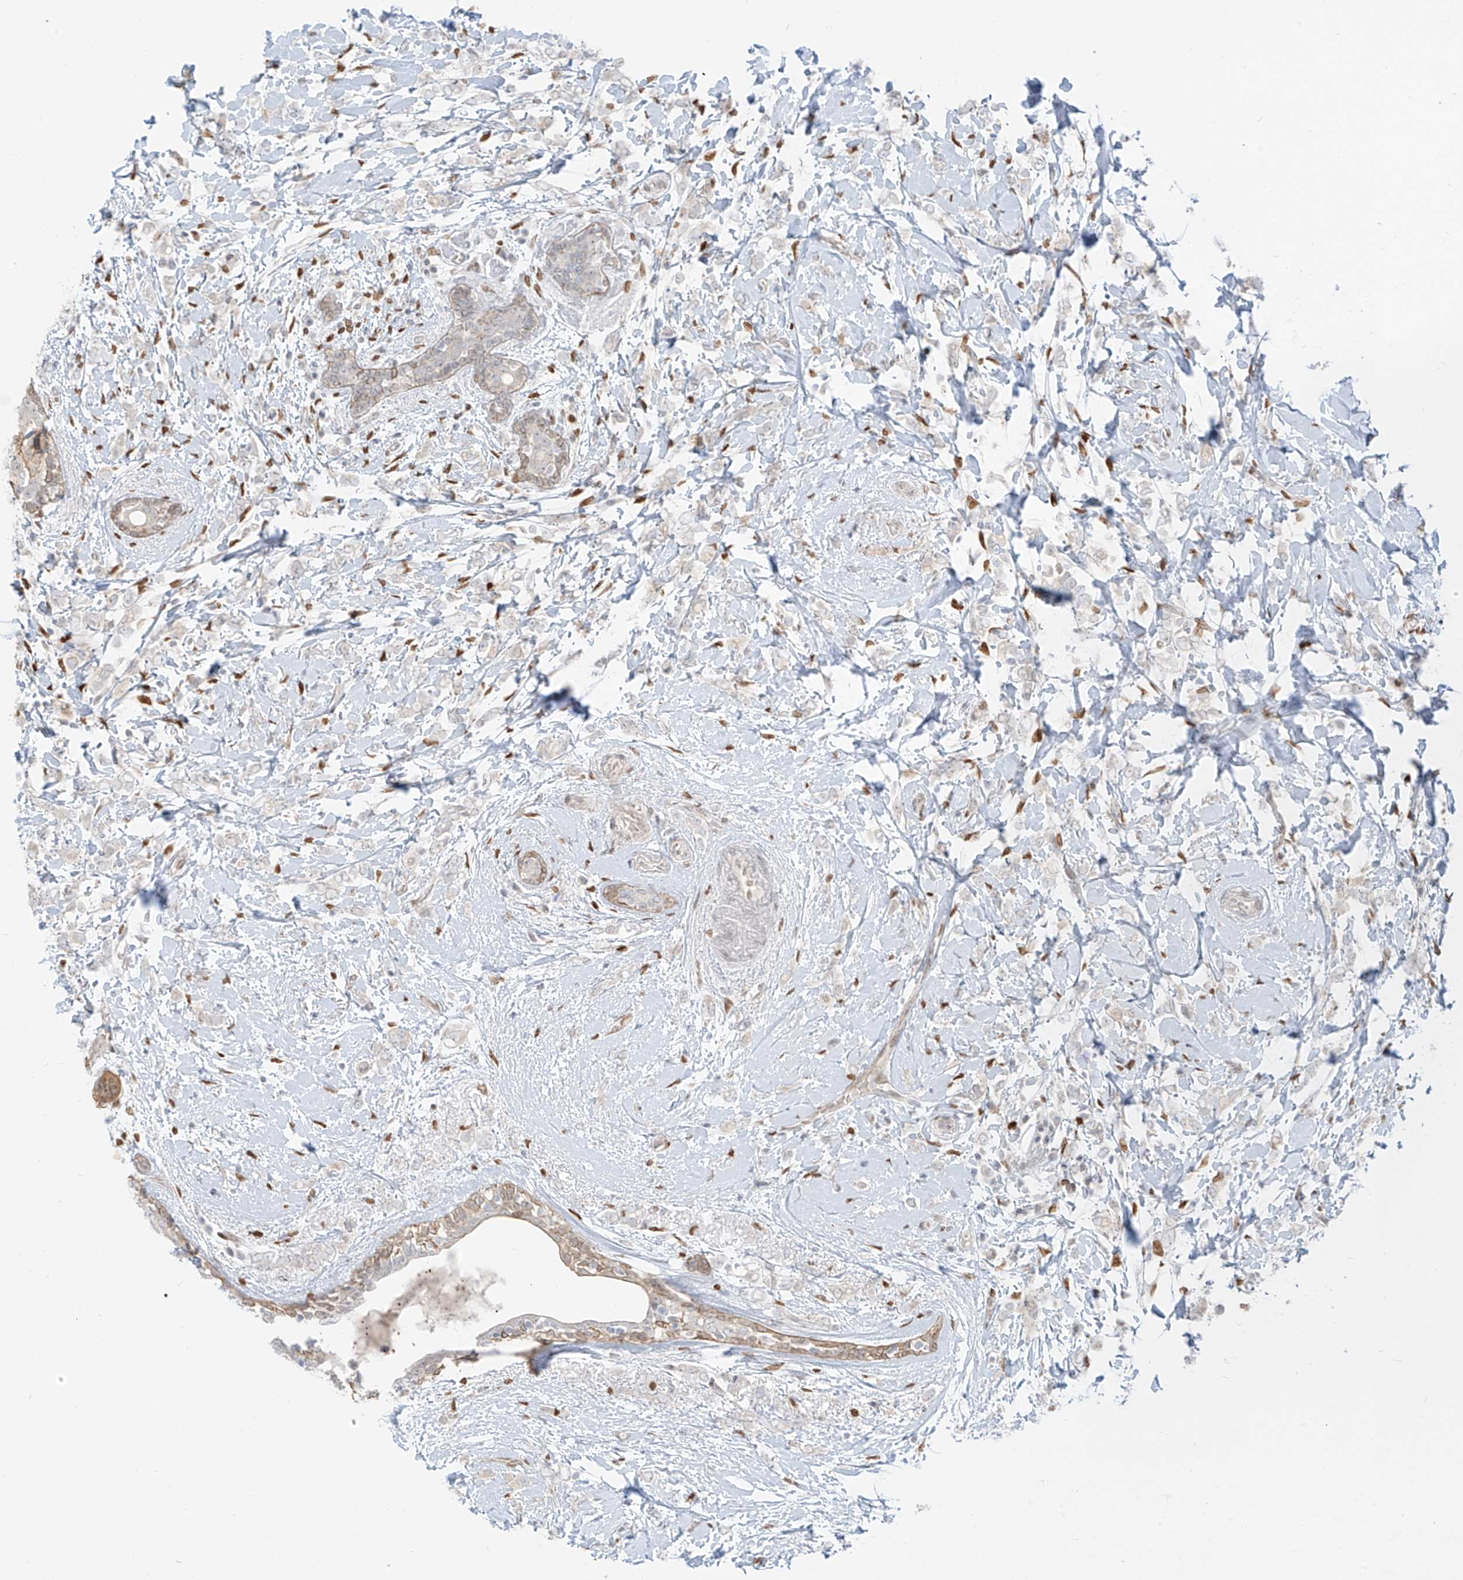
{"staining": {"intensity": "negative", "quantity": "none", "location": "none"}, "tissue": "breast cancer", "cell_type": "Tumor cells", "image_type": "cancer", "snomed": [{"axis": "morphology", "description": "Normal tissue, NOS"}, {"axis": "morphology", "description": "Lobular carcinoma"}, {"axis": "topography", "description": "Breast"}], "caption": "Photomicrograph shows no protein staining in tumor cells of lobular carcinoma (breast) tissue.", "gene": "ZNF774", "patient": {"sex": "female", "age": 47}}